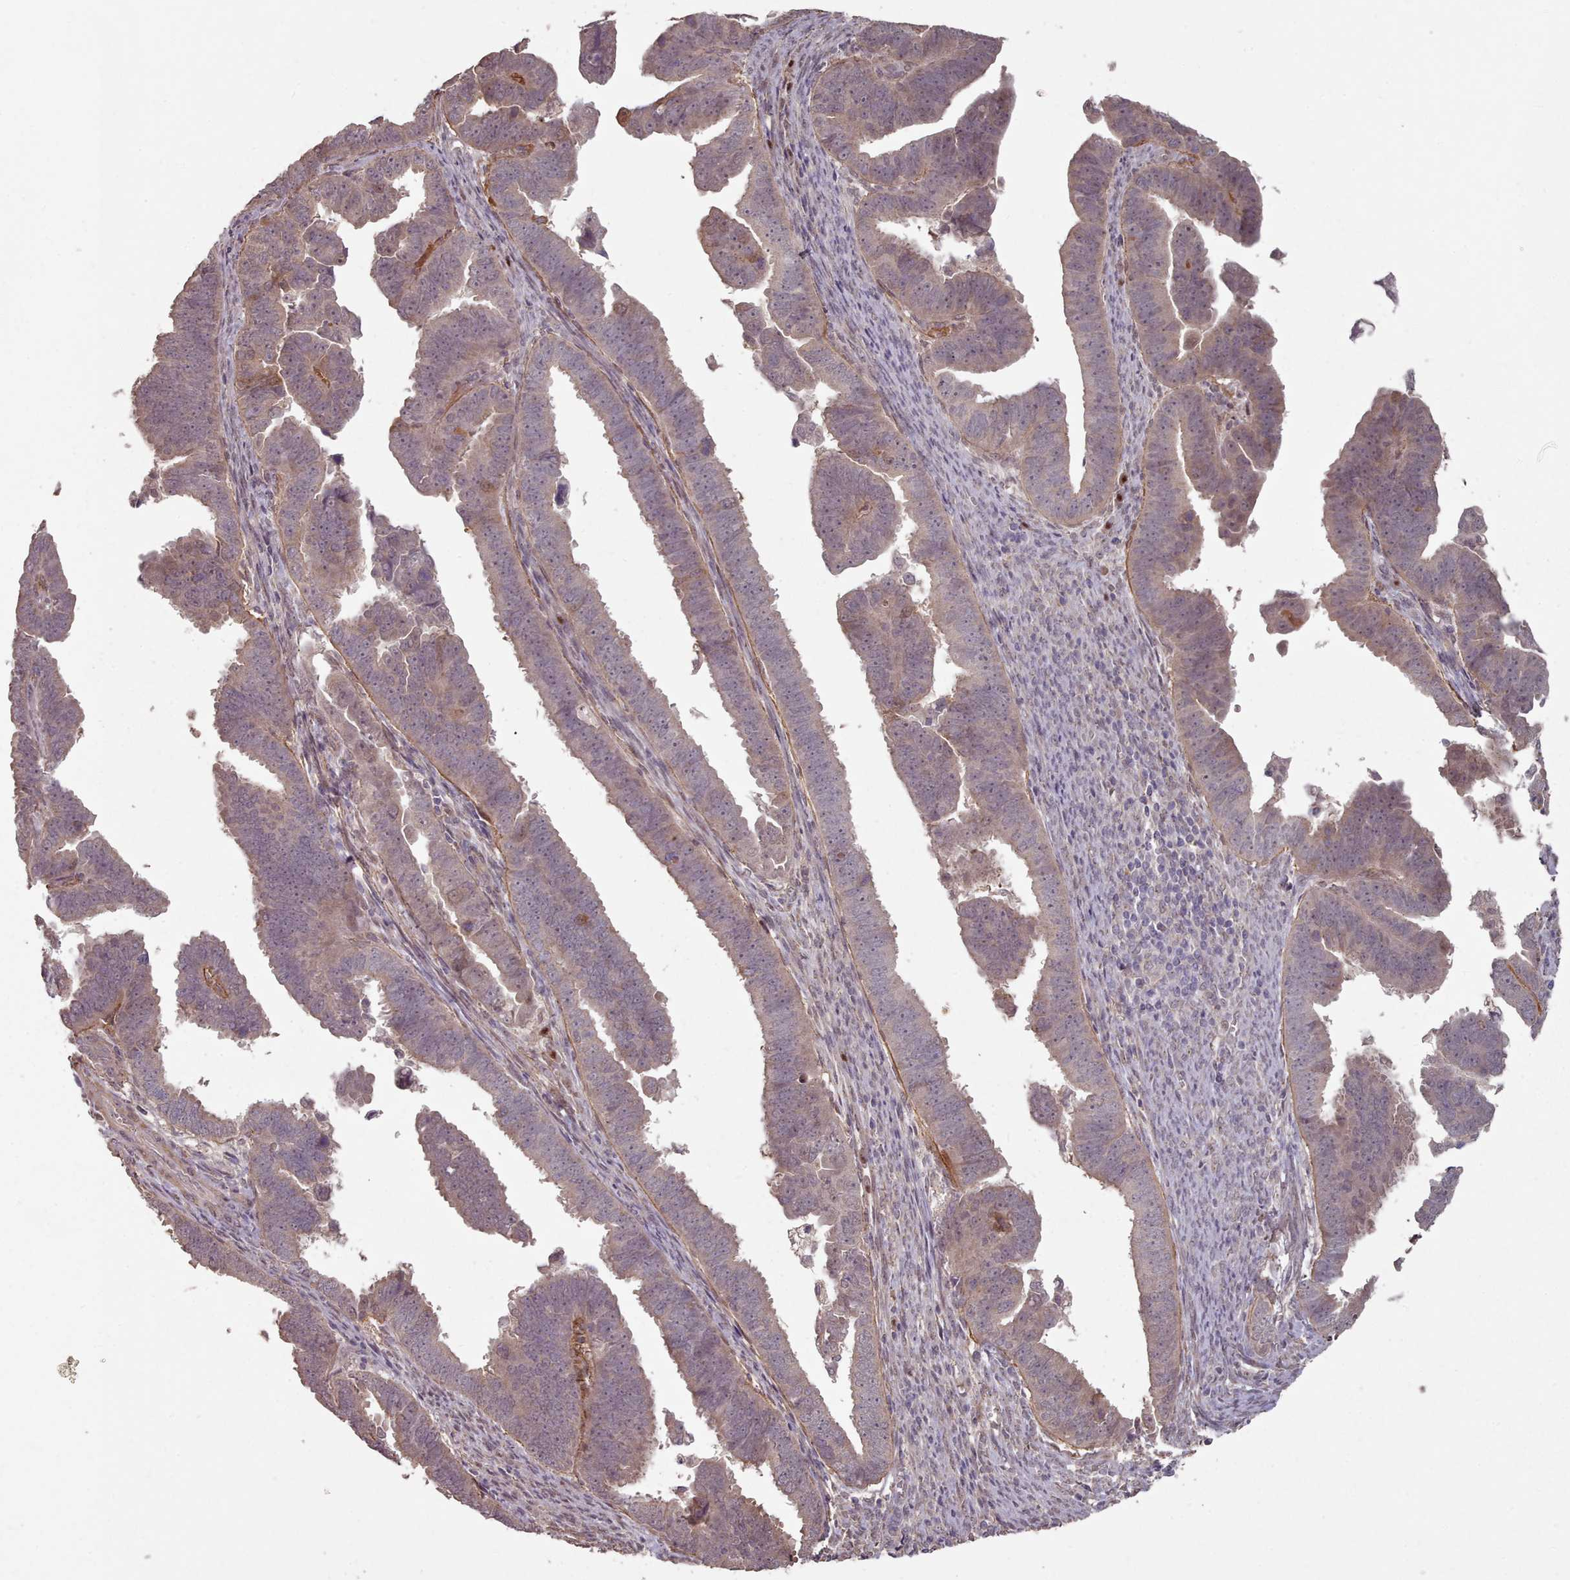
{"staining": {"intensity": "weak", "quantity": "25%-75%", "location": "cytoplasmic/membranous"}, "tissue": "endometrial cancer", "cell_type": "Tumor cells", "image_type": "cancer", "snomed": [{"axis": "morphology", "description": "Adenocarcinoma, NOS"}, {"axis": "topography", "description": "Endometrium"}], "caption": "An immunohistochemistry (IHC) histopathology image of tumor tissue is shown. Protein staining in brown shows weak cytoplasmic/membranous positivity in endometrial cancer (adenocarcinoma) within tumor cells.", "gene": "ERCC6L", "patient": {"sex": "female", "age": 75}}